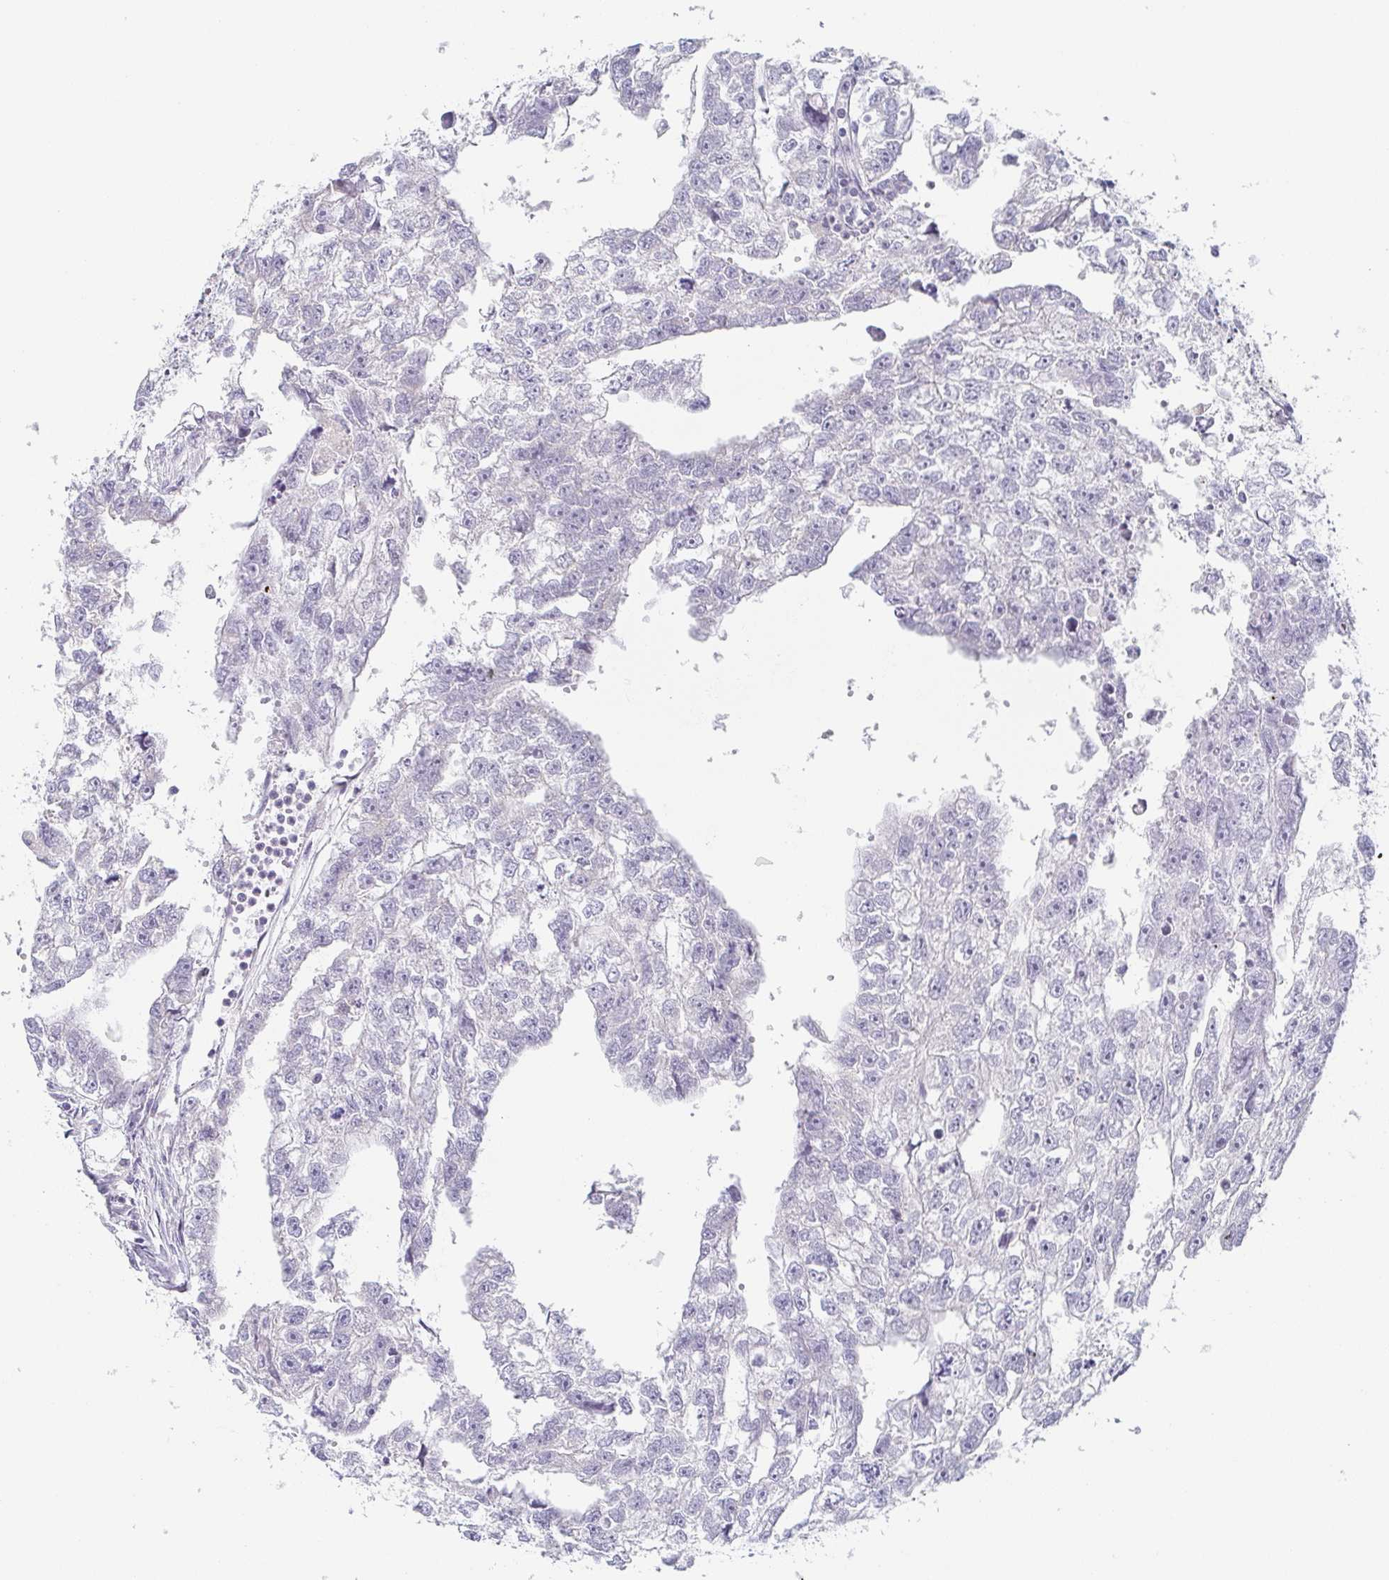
{"staining": {"intensity": "negative", "quantity": "none", "location": "none"}, "tissue": "testis cancer", "cell_type": "Tumor cells", "image_type": "cancer", "snomed": [{"axis": "morphology", "description": "Carcinoma, Embryonal, NOS"}, {"axis": "morphology", "description": "Teratoma, malignant, NOS"}, {"axis": "topography", "description": "Testis"}], "caption": "High power microscopy photomicrograph of an immunohistochemistry (IHC) photomicrograph of malignant teratoma (testis), revealing no significant staining in tumor cells.", "gene": "PRR27", "patient": {"sex": "male", "age": 44}}